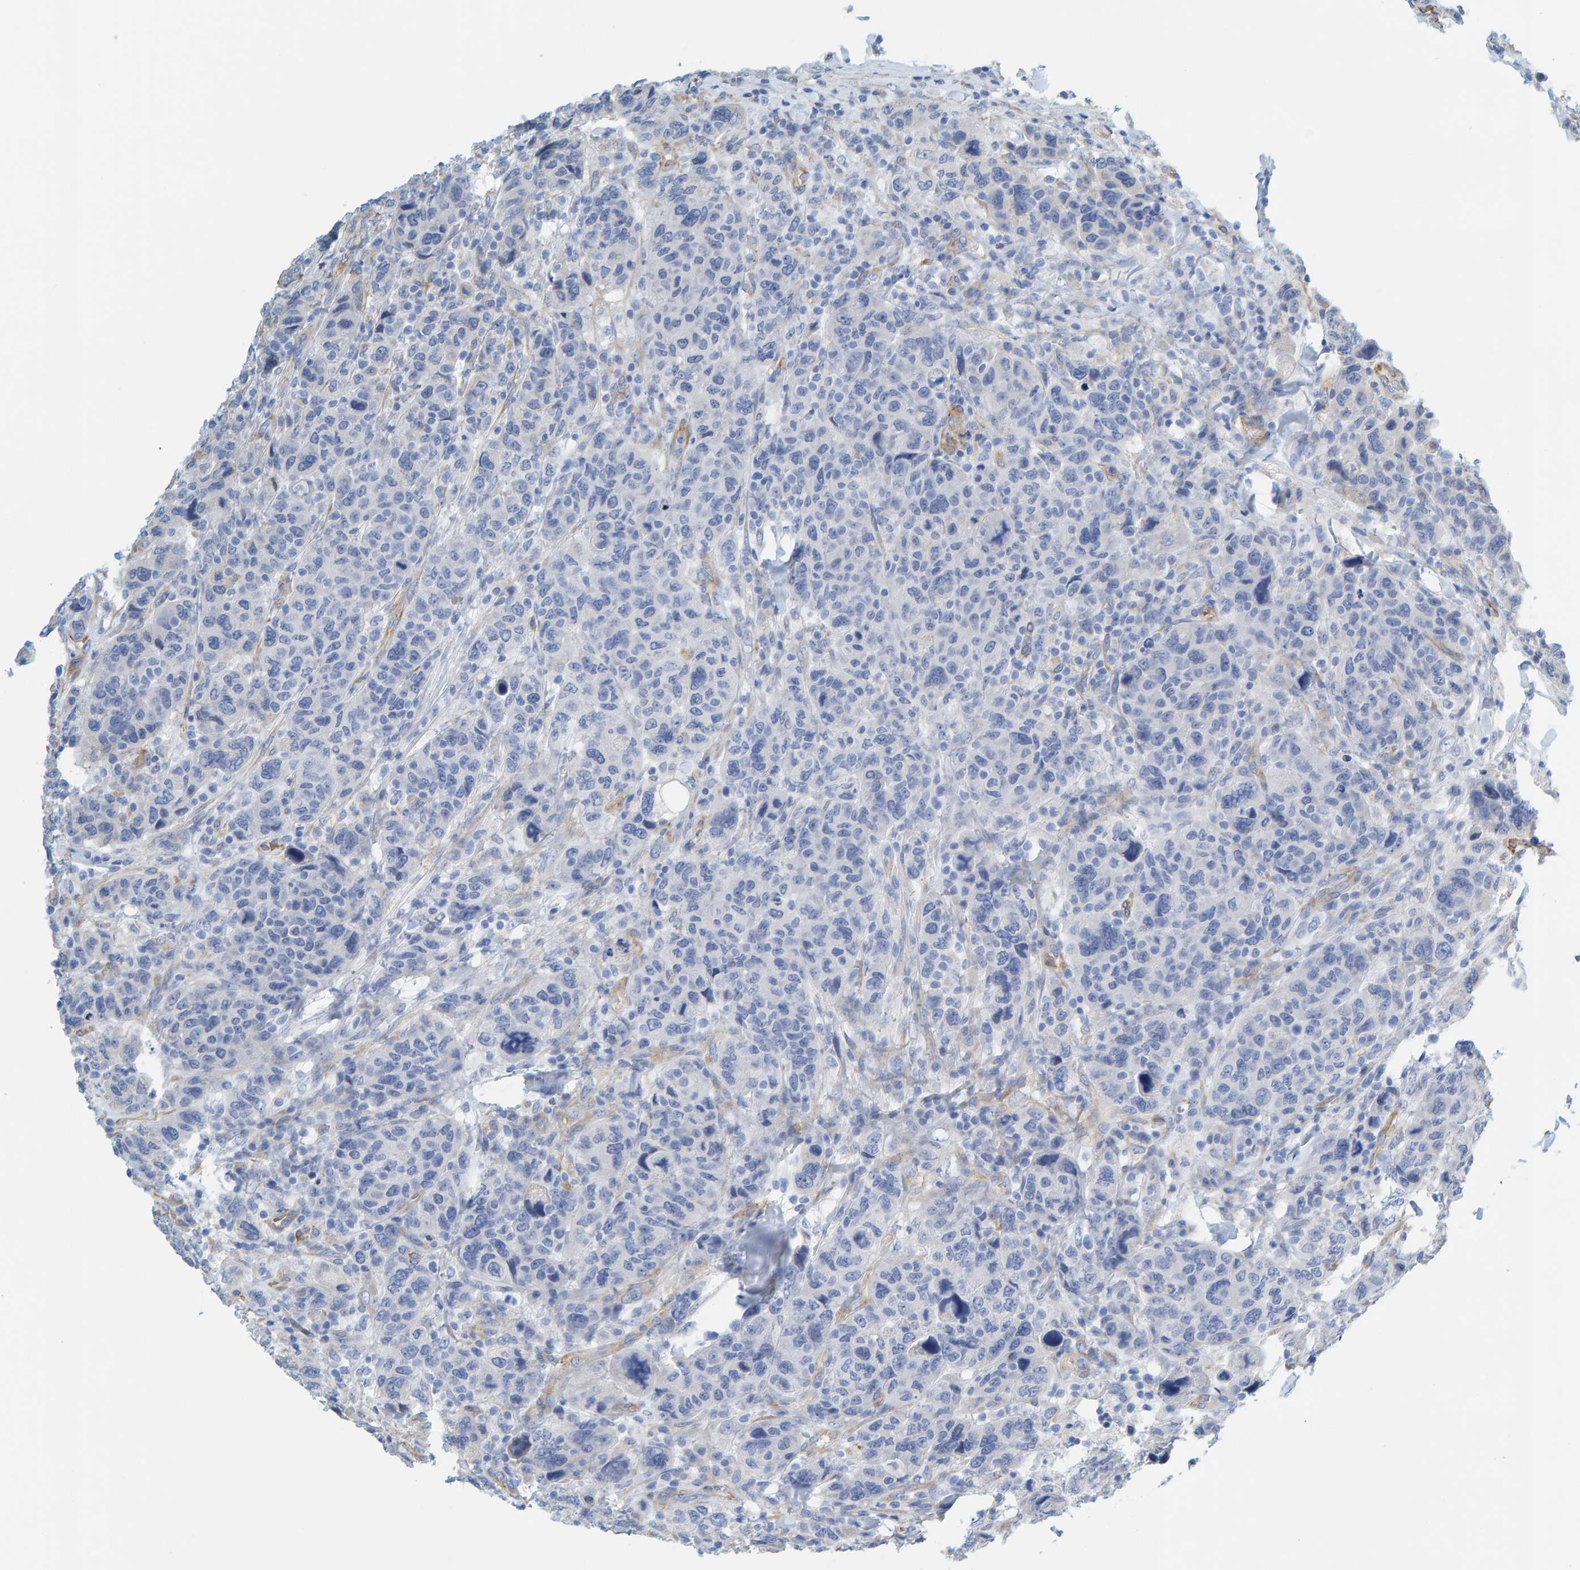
{"staining": {"intensity": "negative", "quantity": "none", "location": "none"}, "tissue": "breast cancer", "cell_type": "Tumor cells", "image_type": "cancer", "snomed": [{"axis": "morphology", "description": "Duct carcinoma"}, {"axis": "topography", "description": "Breast"}], "caption": "This micrograph is of breast cancer stained with immunohistochemistry (IHC) to label a protein in brown with the nuclei are counter-stained blue. There is no staining in tumor cells. (DAB IHC with hematoxylin counter stain).", "gene": "MAP1B", "patient": {"sex": "female", "age": 37}}